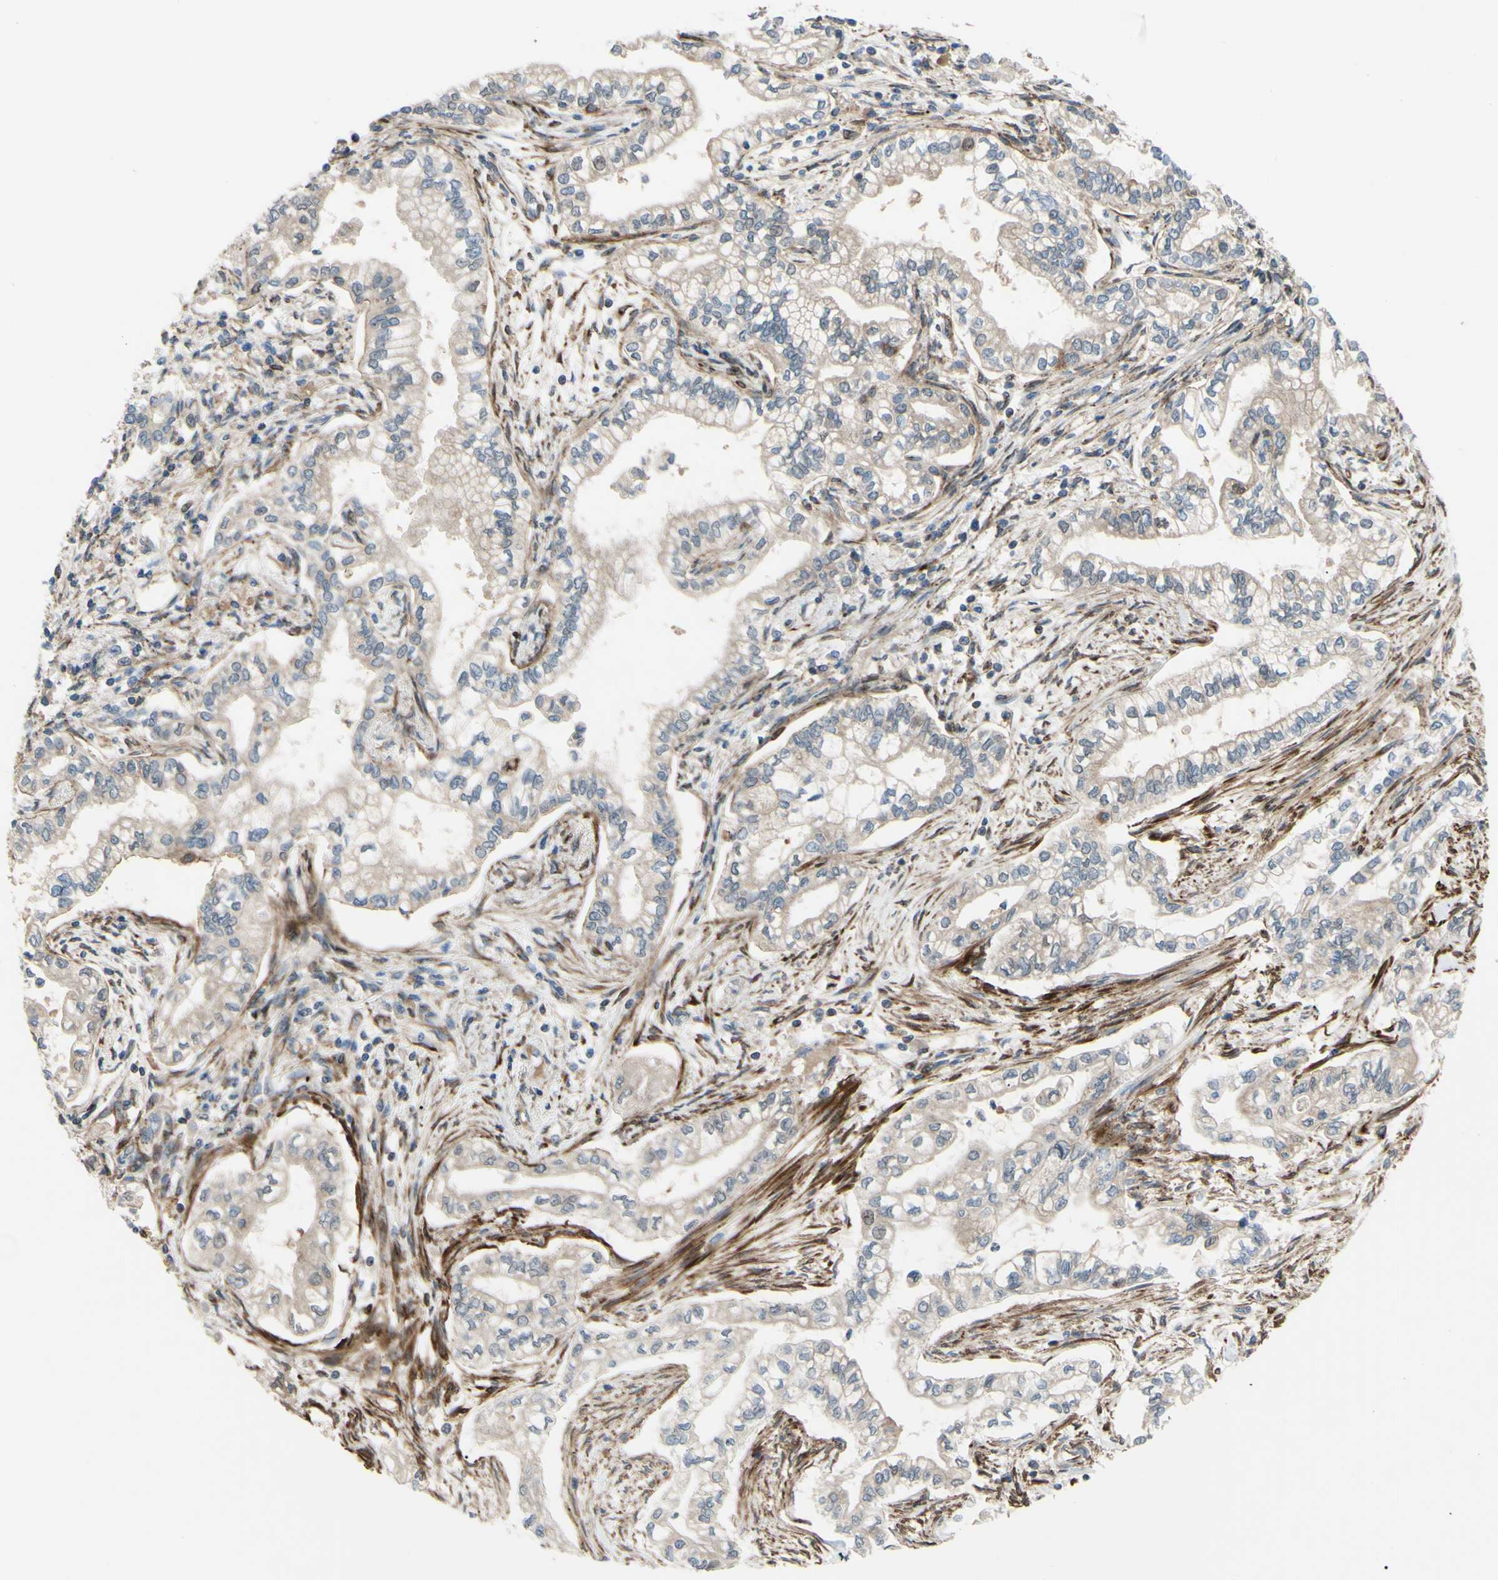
{"staining": {"intensity": "weak", "quantity": ">75%", "location": "cytoplasmic/membranous"}, "tissue": "pancreatic cancer", "cell_type": "Tumor cells", "image_type": "cancer", "snomed": [{"axis": "morphology", "description": "Normal tissue, NOS"}, {"axis": "topography", "description": "Pancreas"}], "caption": "This histopathology image exhibits immunohistochemistry staining of human pancreatic cancer, with low weak cytoplasmic/membranous staining in about >75% of tumor cells.", "gene": "PRAF2", "patient": {"sex": "male", "age": 42}}